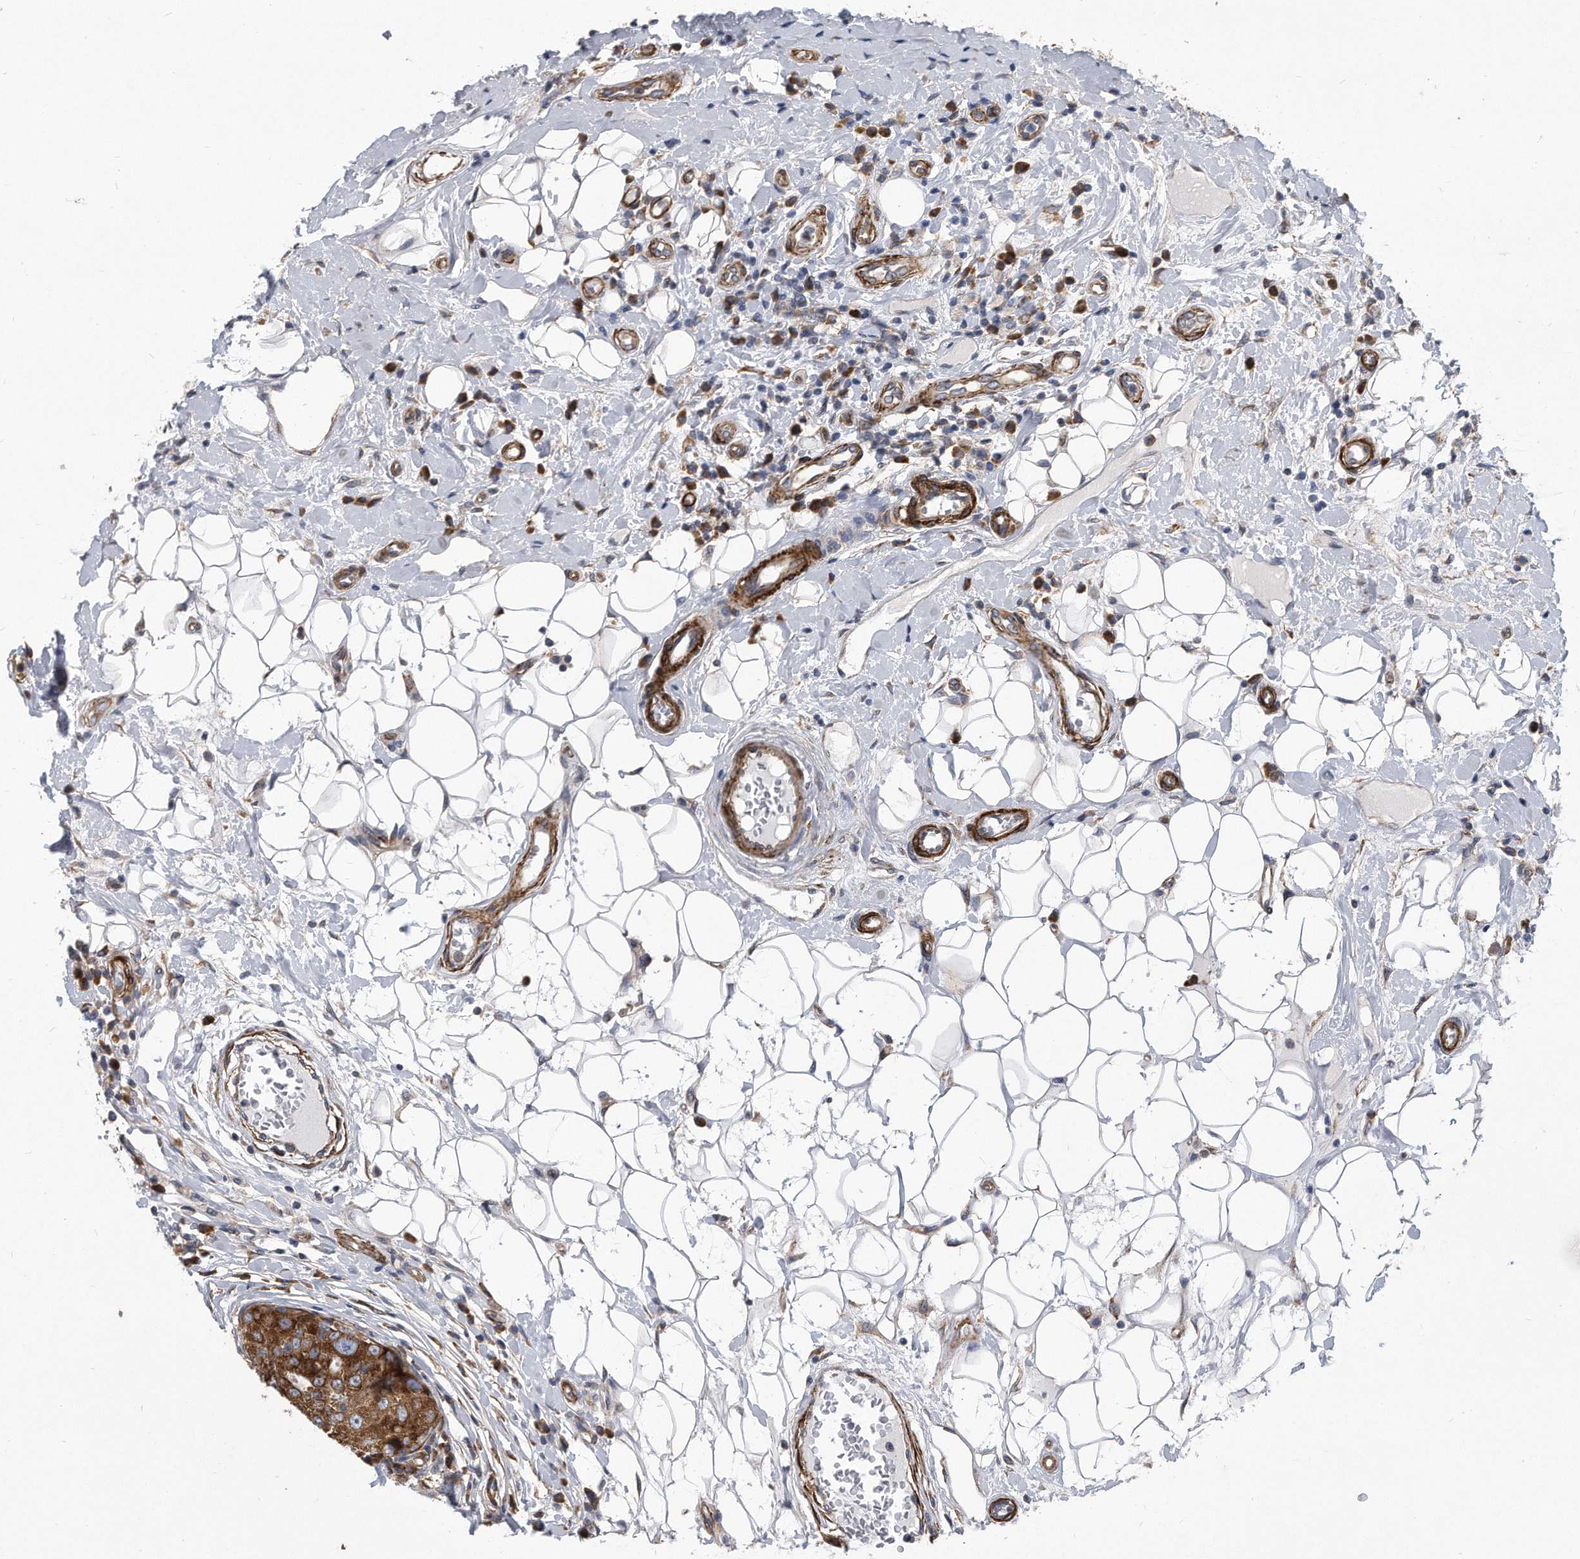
{"staining": {"intensity": "strong", "quantity": ">75%", "location": "cytoplasmic/membranous"}, "tissue": "breast cancer", "cell_type": "Tumor cells", "image_type": "cancer", "snomed": [{"axis": "morphology", "description": "Duct carcinoma"}, {"axis": "topography", "description": "Breast"}], "caption": "Immunohistochemistry photomicrograph of neoplastic tissue: human infiltrating ductal carcinoma (breast) stained using immunohistochemistry (IHC) reveals high levels of strong protein expression localized specifically in the cytoplasmic/membranous of tumor cells, appearing as a cytoplasmic/membranous brown color.", "gene": "EIF2B4", "patient": {"sex": "female", "age": 27}}